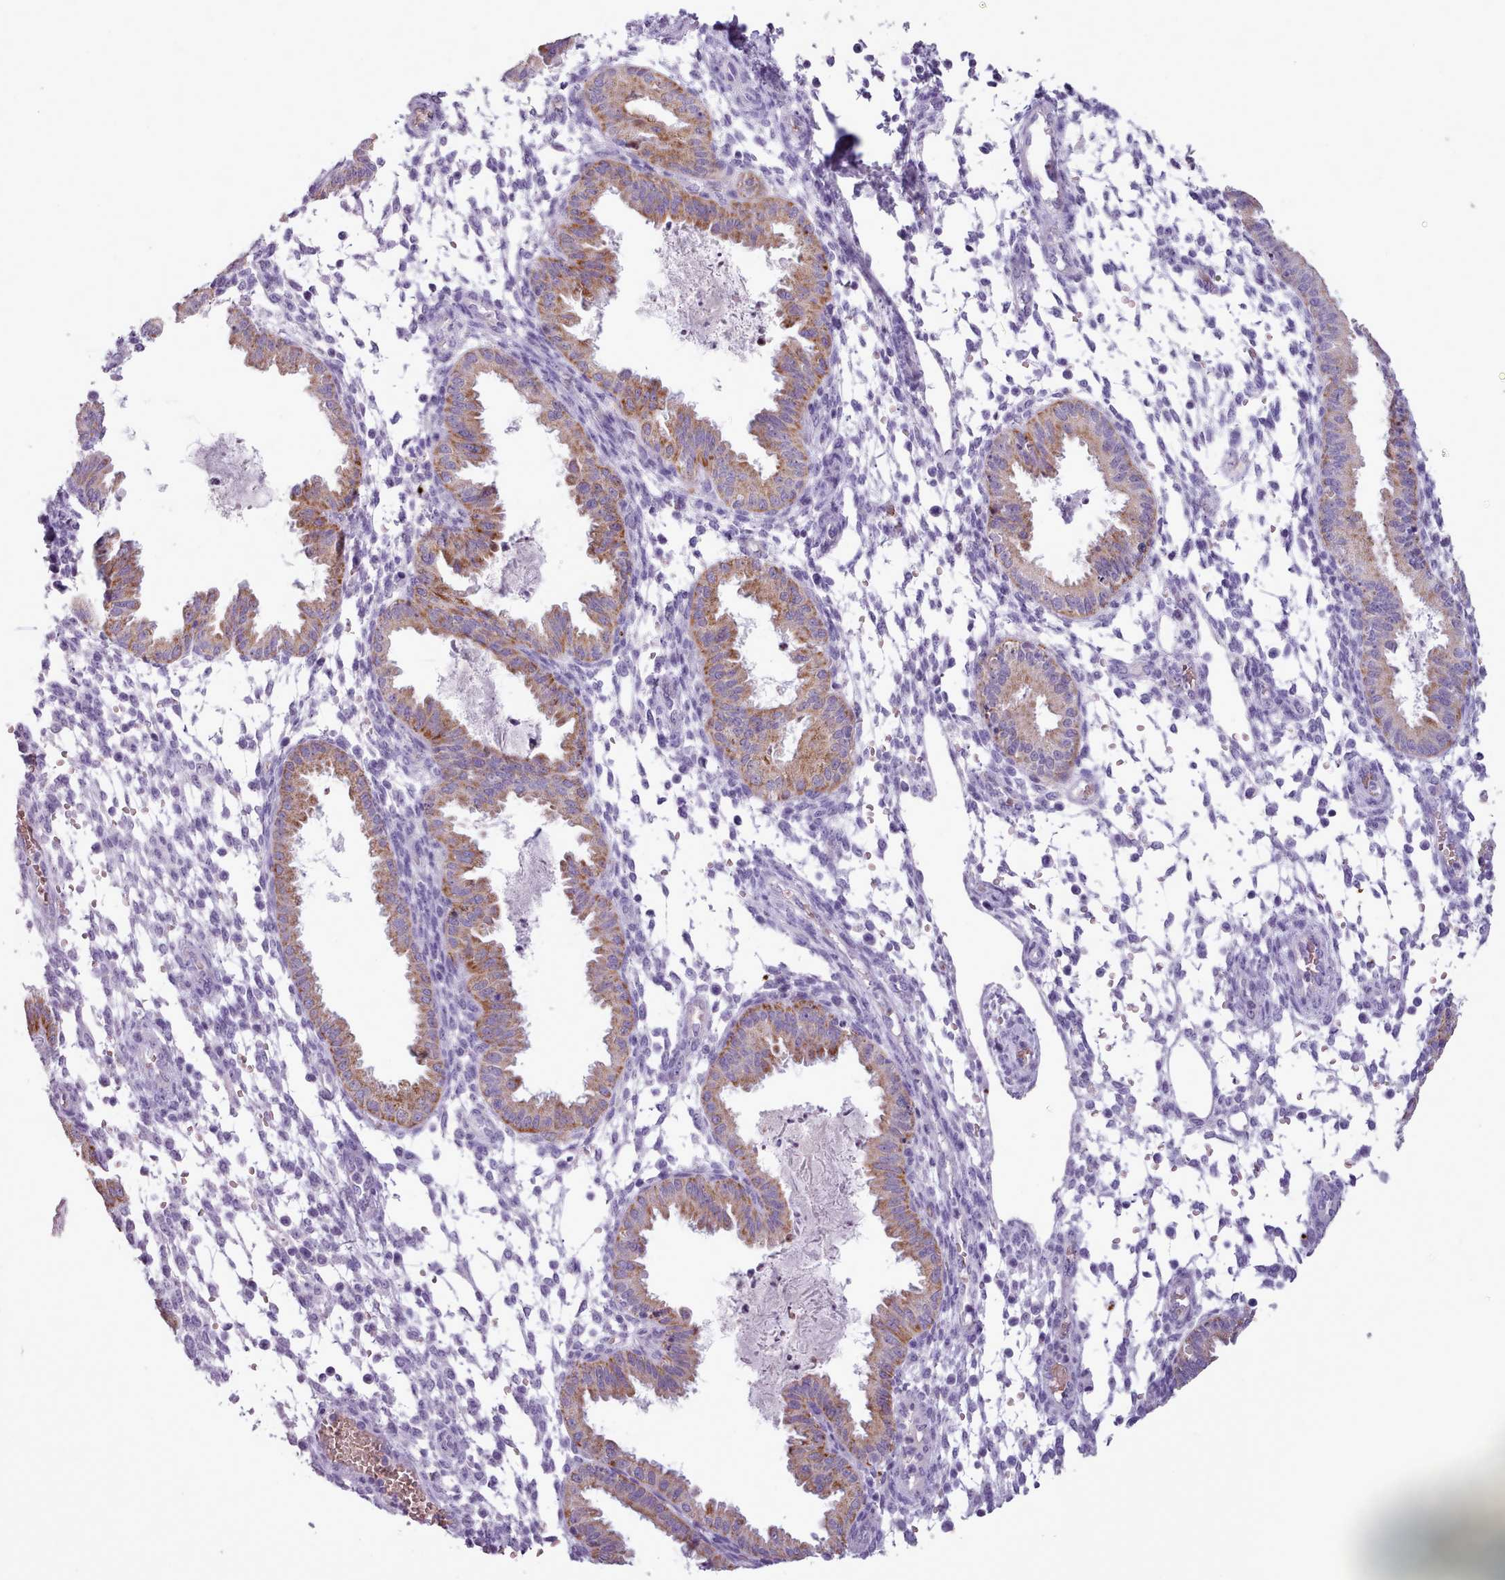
{"staining": {"intensity": "negative", "quantity": "none", "location": "none"}, "tissue": "endometrium", "cell_type": "Cells in endometrial stroma", "image_type": "normal", "snomed": [{"axis": "morphology", "description": "Normal tissue, NOS"}, {"axis": "topography", "description": "Endometrium"}], "caption": "IHC of unremarkable endometrium shows no positivity in cells in endometrial stroma. (DAB IHC visualized using brightfield microscopy, high magnification).", "gene": "AK4P3", "patient": {"sex": "female", "age": 33}}